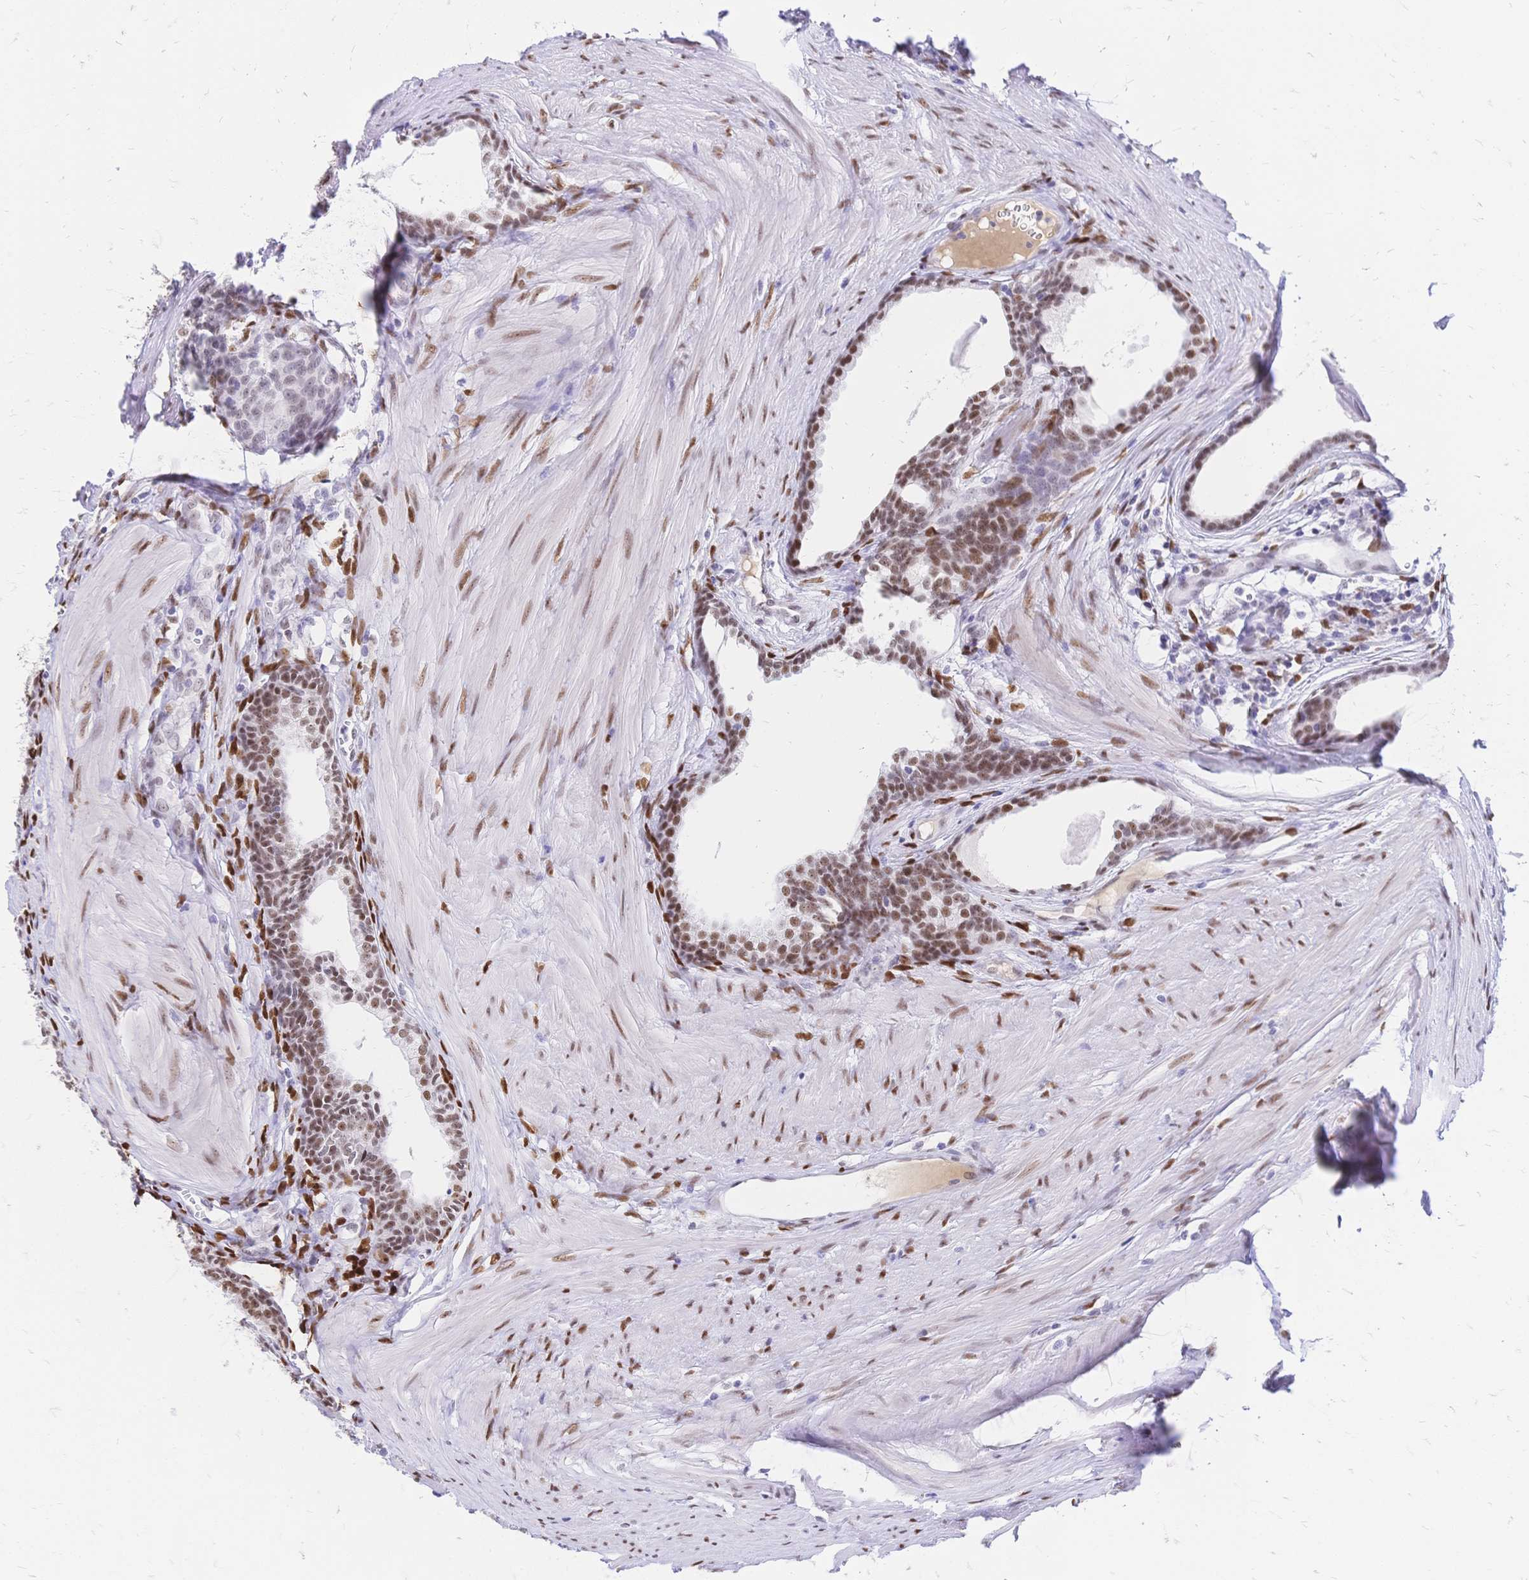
{"staining": {"intensity": "moderate", "quantity": ">75%", "location": "nuclear"}, "tissue": "prostate cancer", "cell_type": "Tumor cells", "image_type": "cancer", "snomed": [{"axis": "morphology", "description": "Adenocarcinoma, High grade"}, {"axis": "topography", "description": "Prostate"}], "caption": "Prostate cancer (high-grade adenocarcinoma) was stained to show a protein in brown. There is medium levels of moderate nuclear positivity in about >75% of tumor cells.", "gene": "NFIC", "patient": {"sex": "male", "age": 68}}